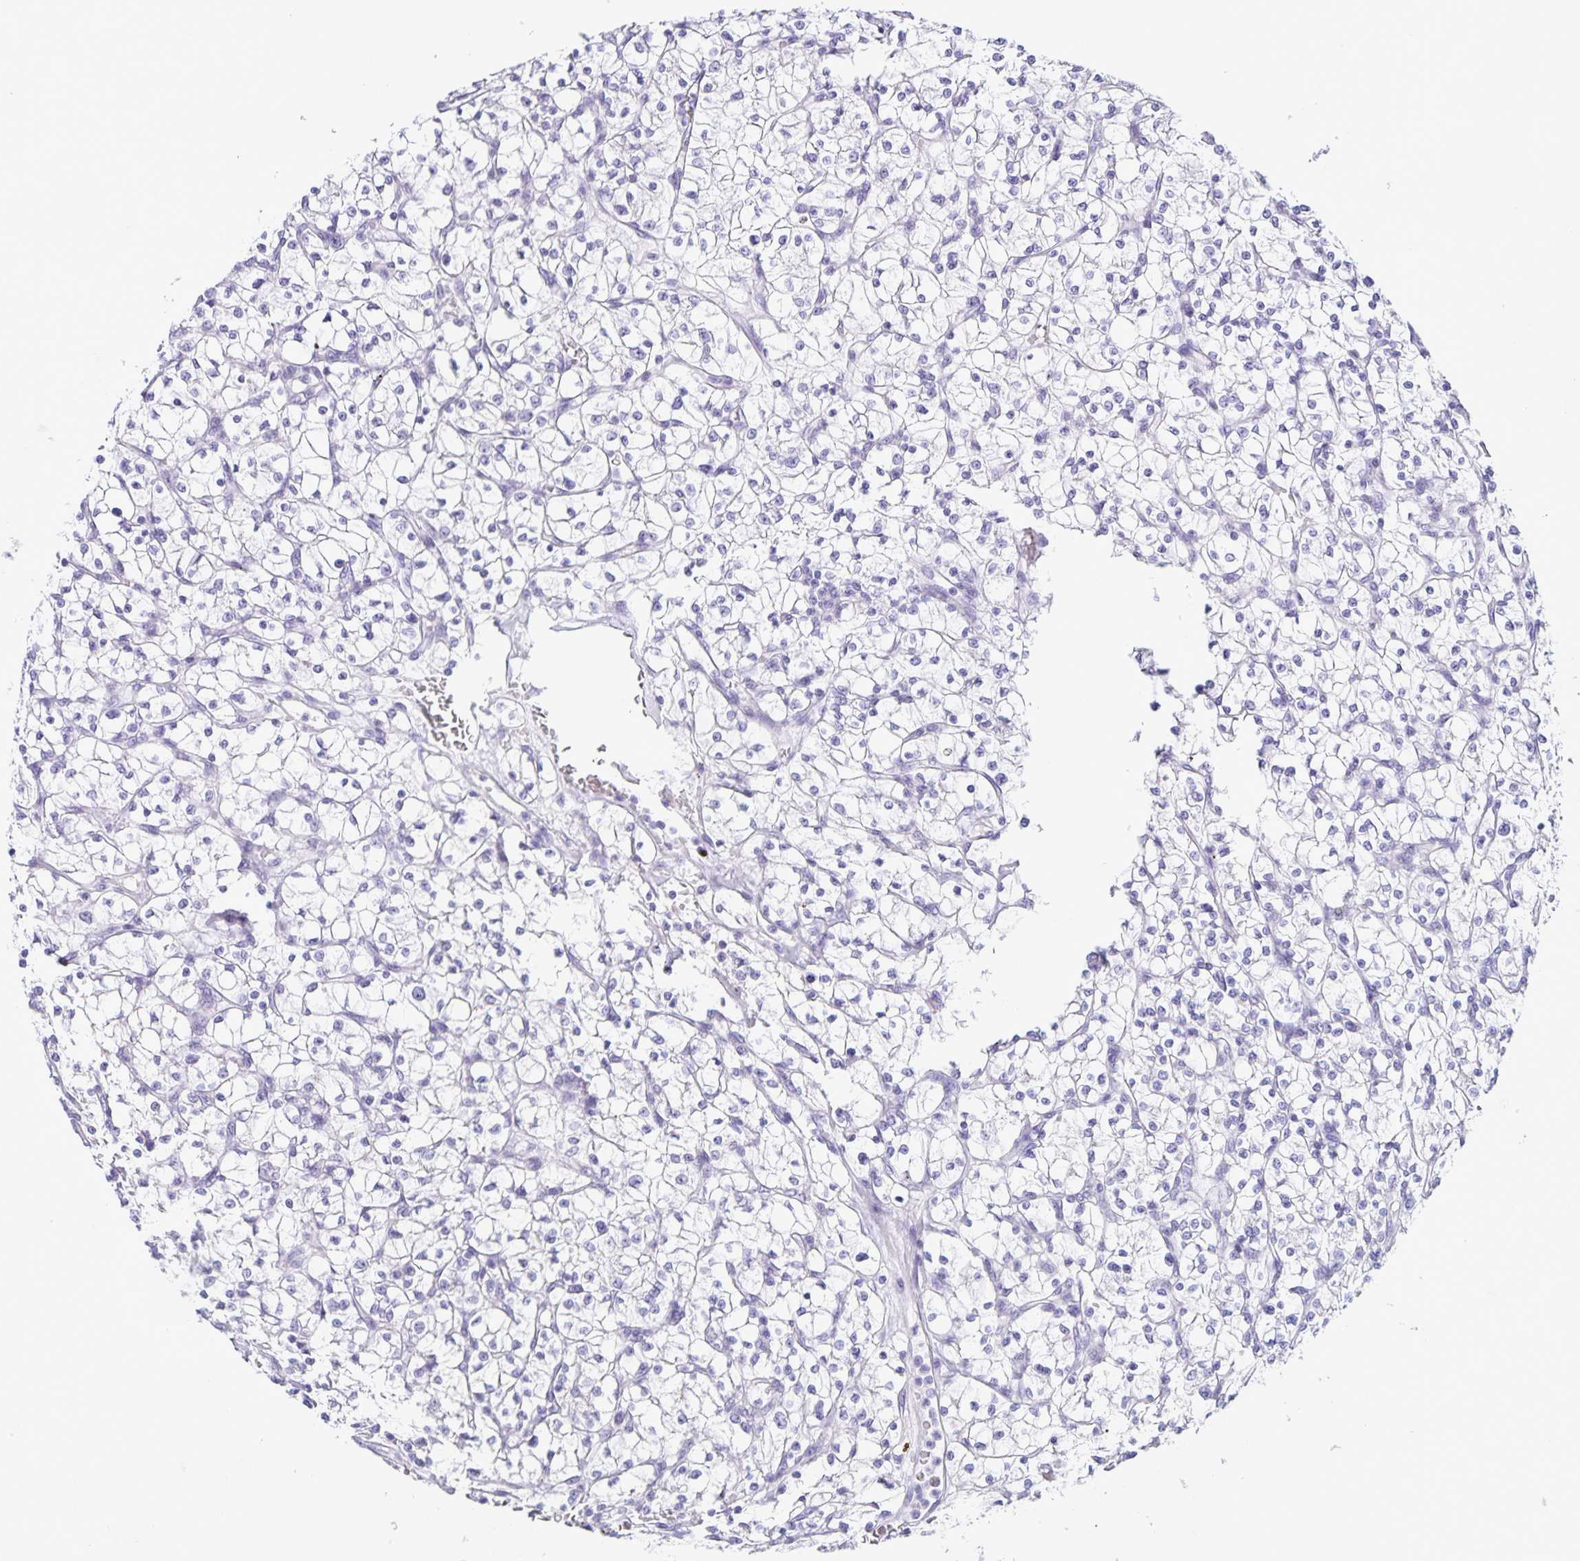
{"staining": {"intensity": "negative", "quantity": "none", "location": "none"}, "tissue": "renal cancer", "cell_type": "Tumor cells", "image_type": "cancer", "snomed": [{"axis": "morphology", "description": "Adenocarcinoma, NOS"}, {"axis": "topography", "description": "Kidney"}], "caption": "This is an immunohistochemistry image of human adenocarcinoma (renal). There is no expression in tumor cells.", "gene": "FAM170A", "patient": {"sex": "female", "age": 64}}